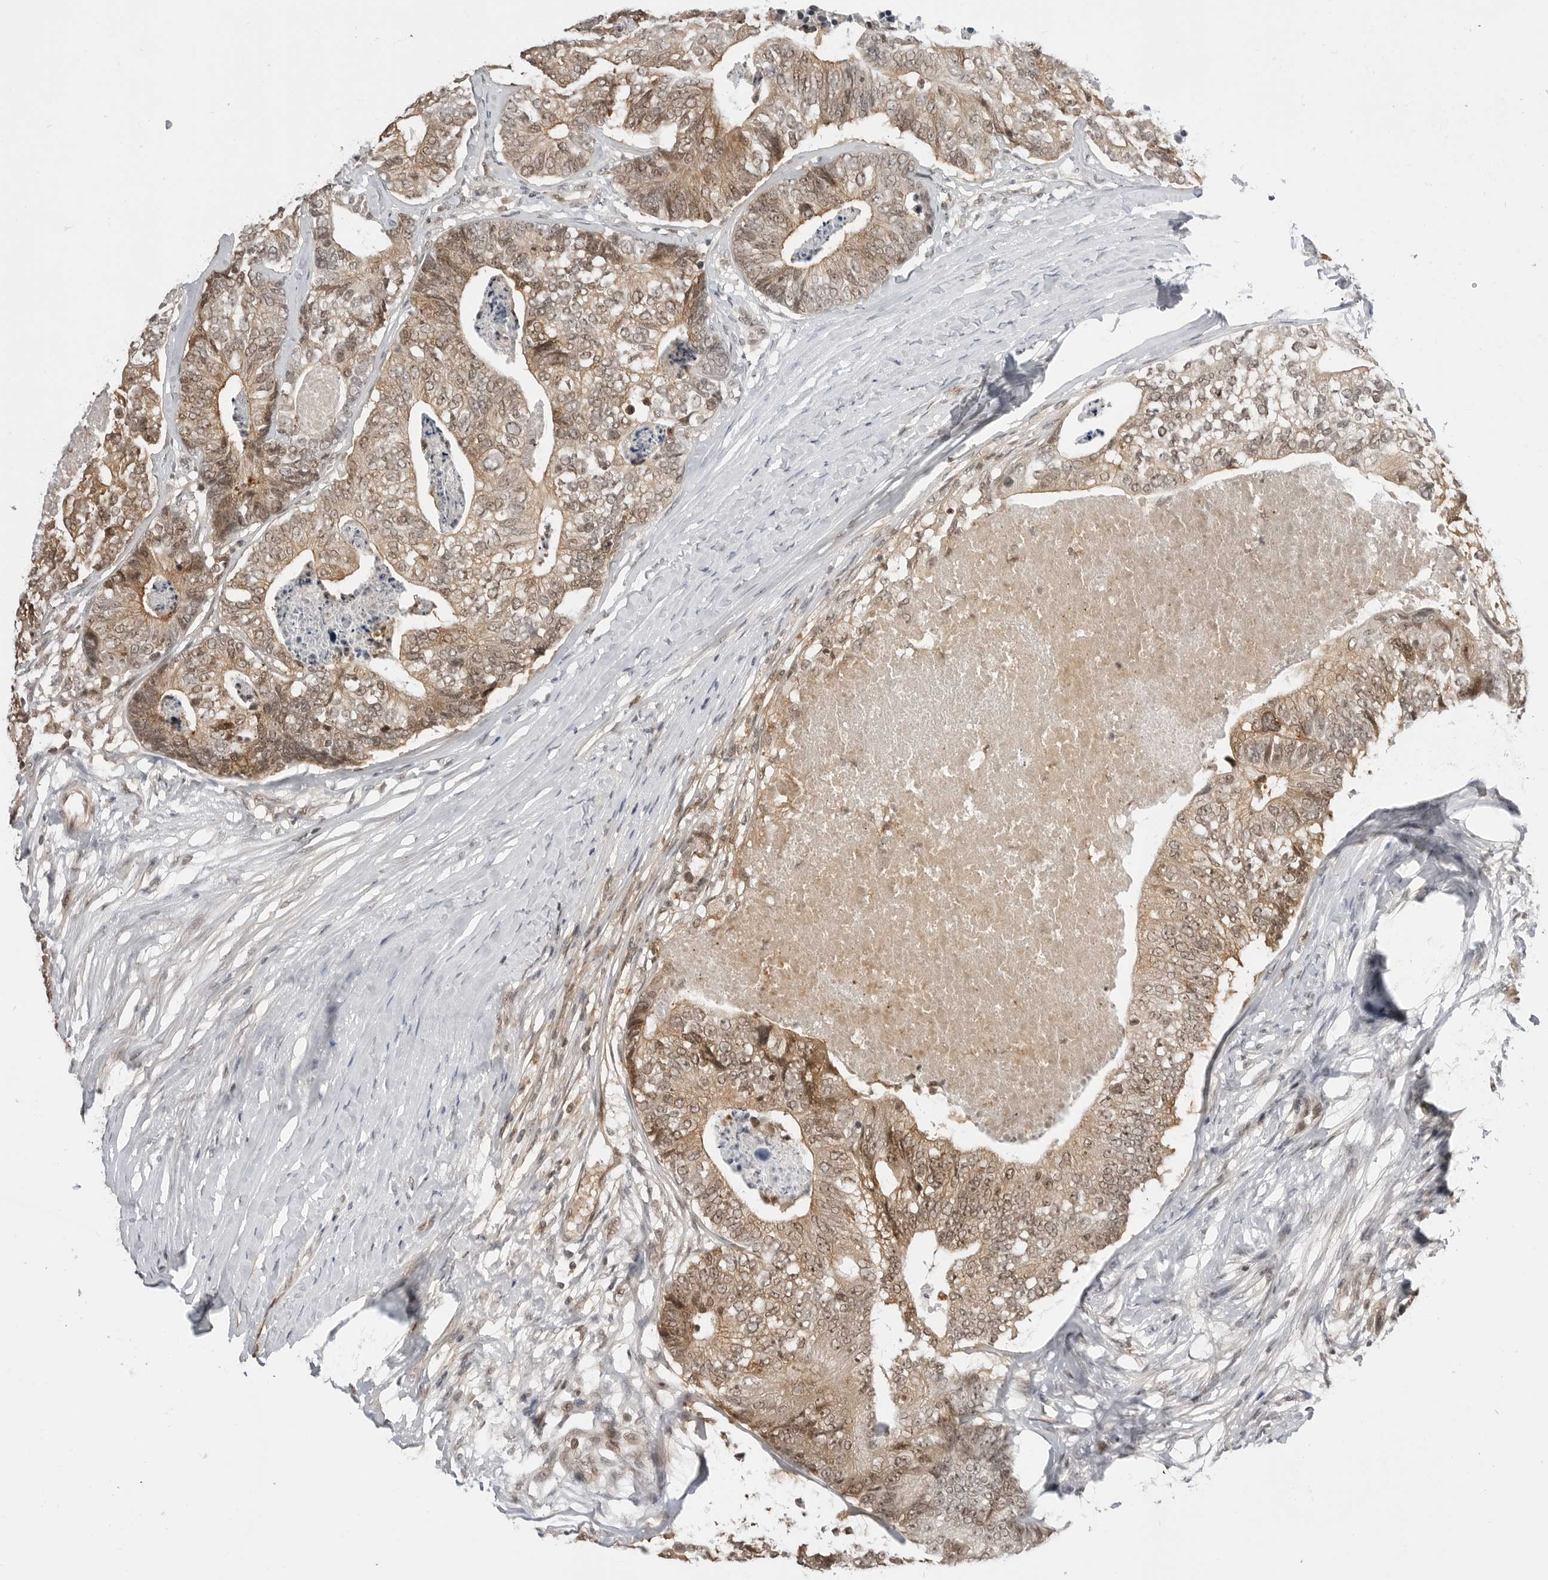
{"staining": {"intensity": "moderate", "quantity": ">75%", "location": "cytoplasmic/membranous,nuclear"}, "tissue": "colorectal cancer", "cell_type": "Tumor cells", "image_type": "cancer", "snomed": [{"axis": "morphology", "description": "Adenocarcinoma, NOS"}, {"axis": "topography", "description": "Colon"}], "caption": "The immunohistochemical stain labels moderate cytoplasmic/membranous and nuclear positivity in tumor cells of colorectal cancer tissue.", "gene": "C8orf33", "patient": {"sex": "female", "age": 67}}